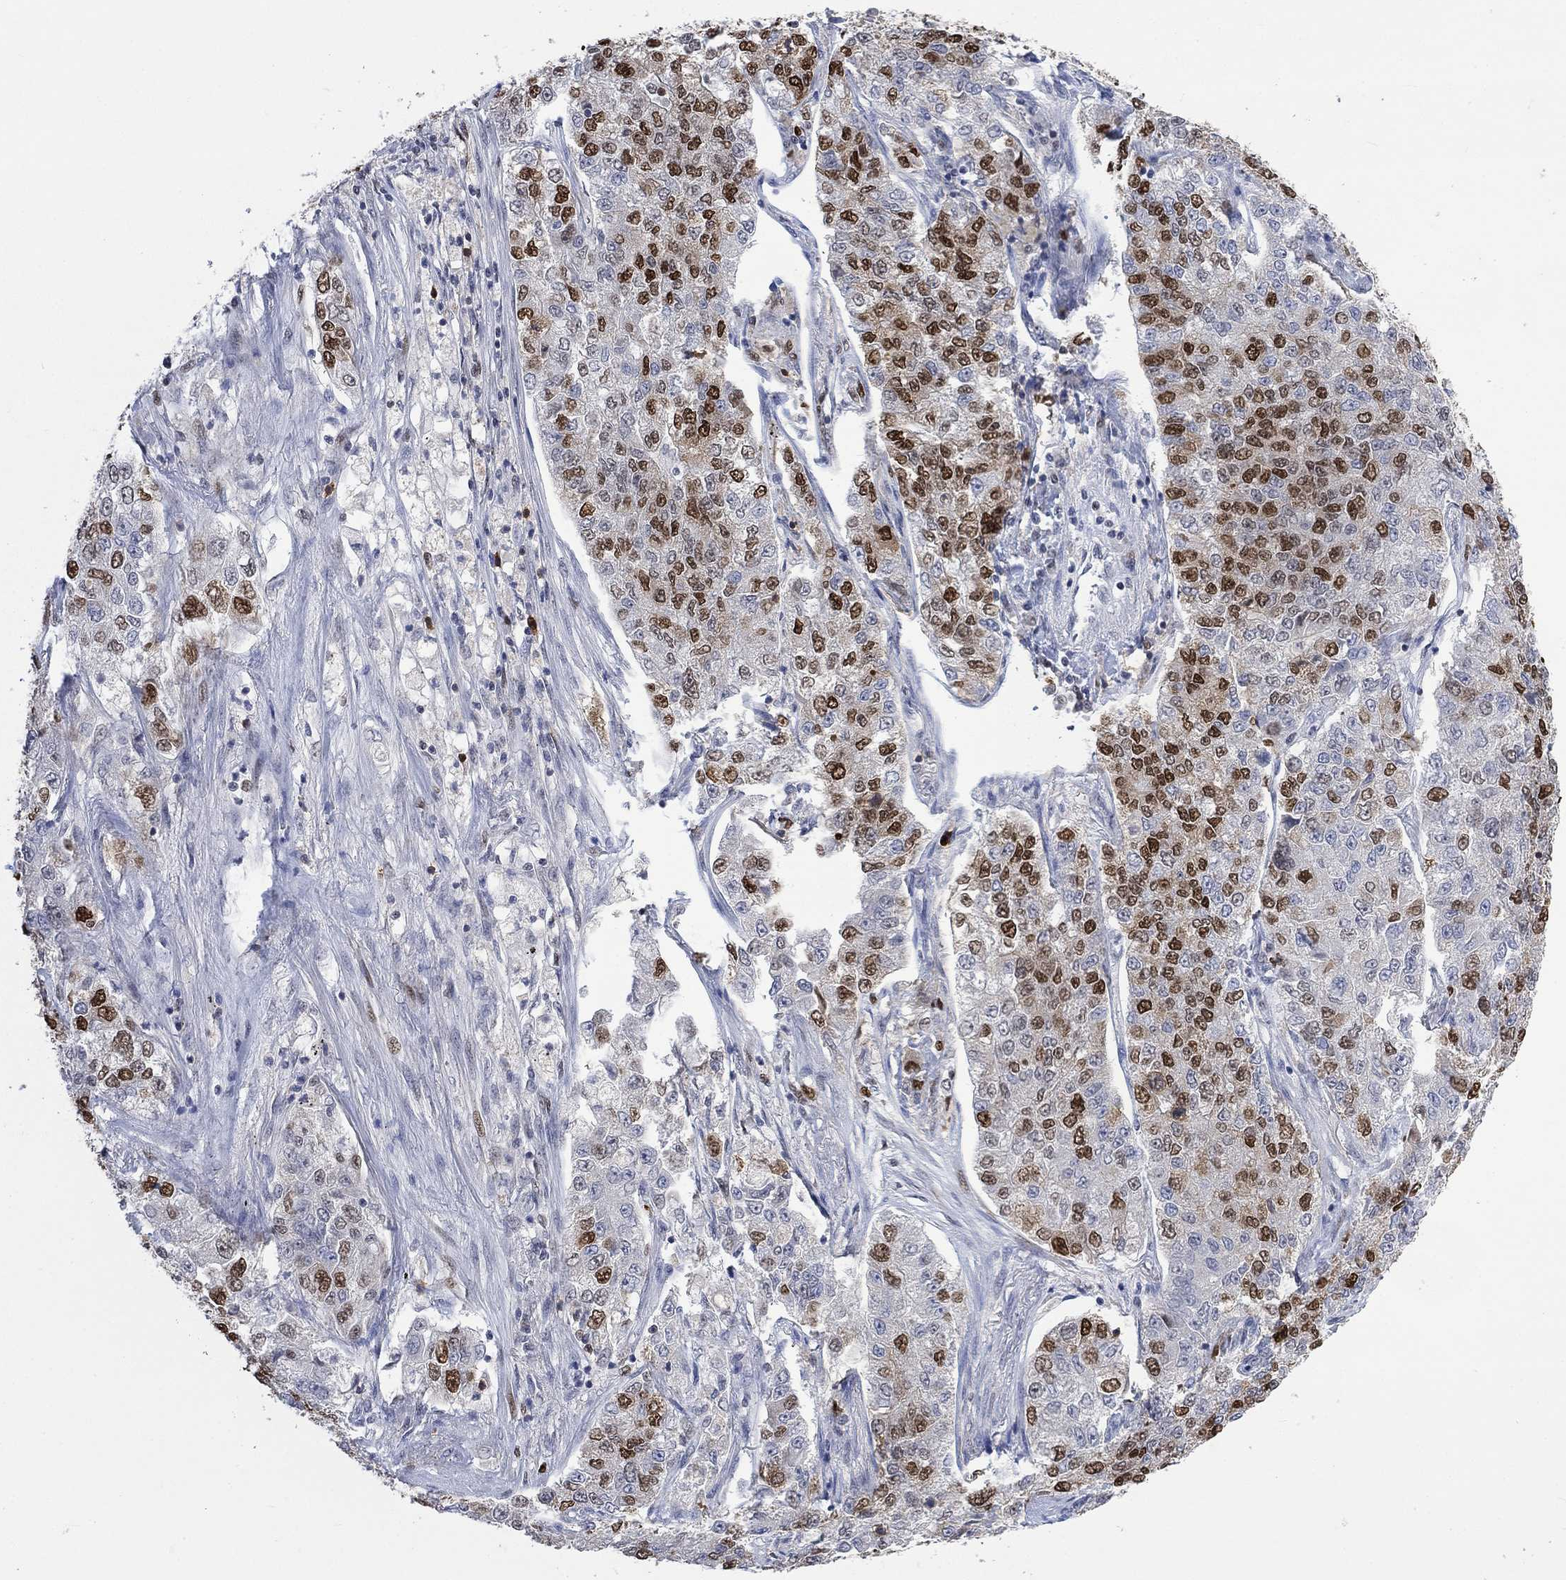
{"staining": {"intensity": "strong", "quantity": "<25%", "location": "nuclear"}, "tissue": "lung cancer", "cell_type": "Tumor cells", "image_type": "cancer", "snomed": [{"axis": "morphology", "description": "Adenocarcinoma, NOS"}, {"axis": "topography", "description": "Lung"}], "caption": "Lung adenocarcinoma was stained to show a protein in brown. There is medium levels of strong nuclear staining in approximately <25% of tumor cells. The protein of interest is shown in brown color, while the nuclei are stained blue.", "gene": "RAD54L2", "patient": {"sex": "male", "age": 49}}